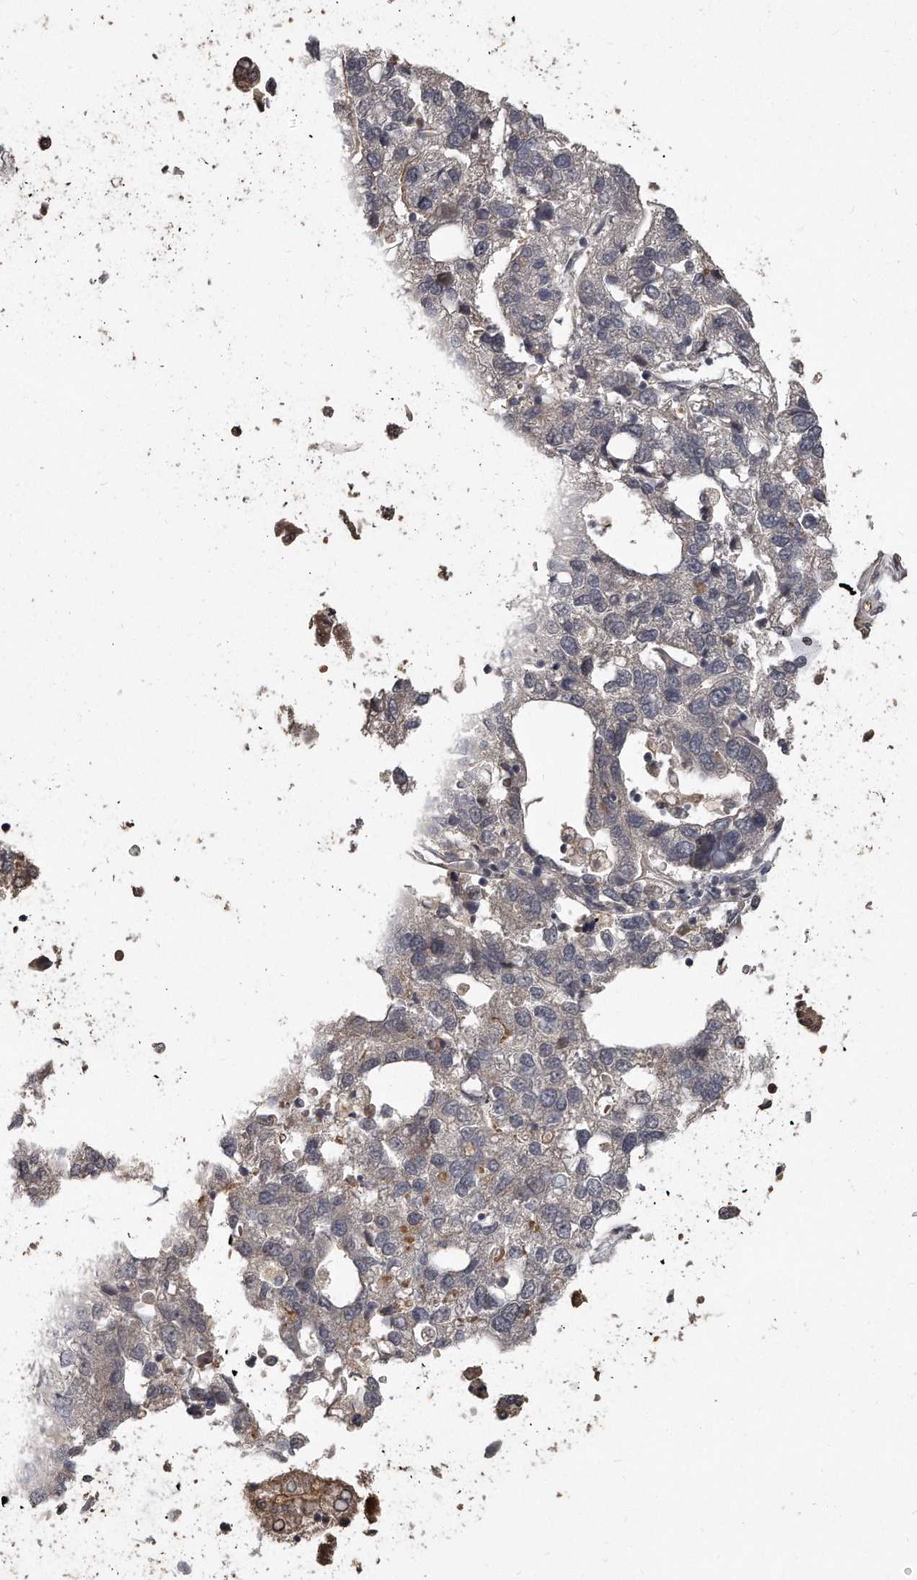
{"staining": {"intensity": "negative", "quantity": "none", "location": "none"}, "tissue": "pancreatic cancer", "cell_type": "Tumor cells", "image_type": "cancer", "snomed": [{"axis": "morphology", "description": "Adenocarcinoma, NOS"}, {"axis": "topography", "description": "Pancreas"}], "caption": "This is an immunohistochemistry (IHC) image of human pancreatic adenocarcinoma. There is no staining in tumor cells.", "gene": "GRB10", "patient": {"sex": "female", "age": 61}}